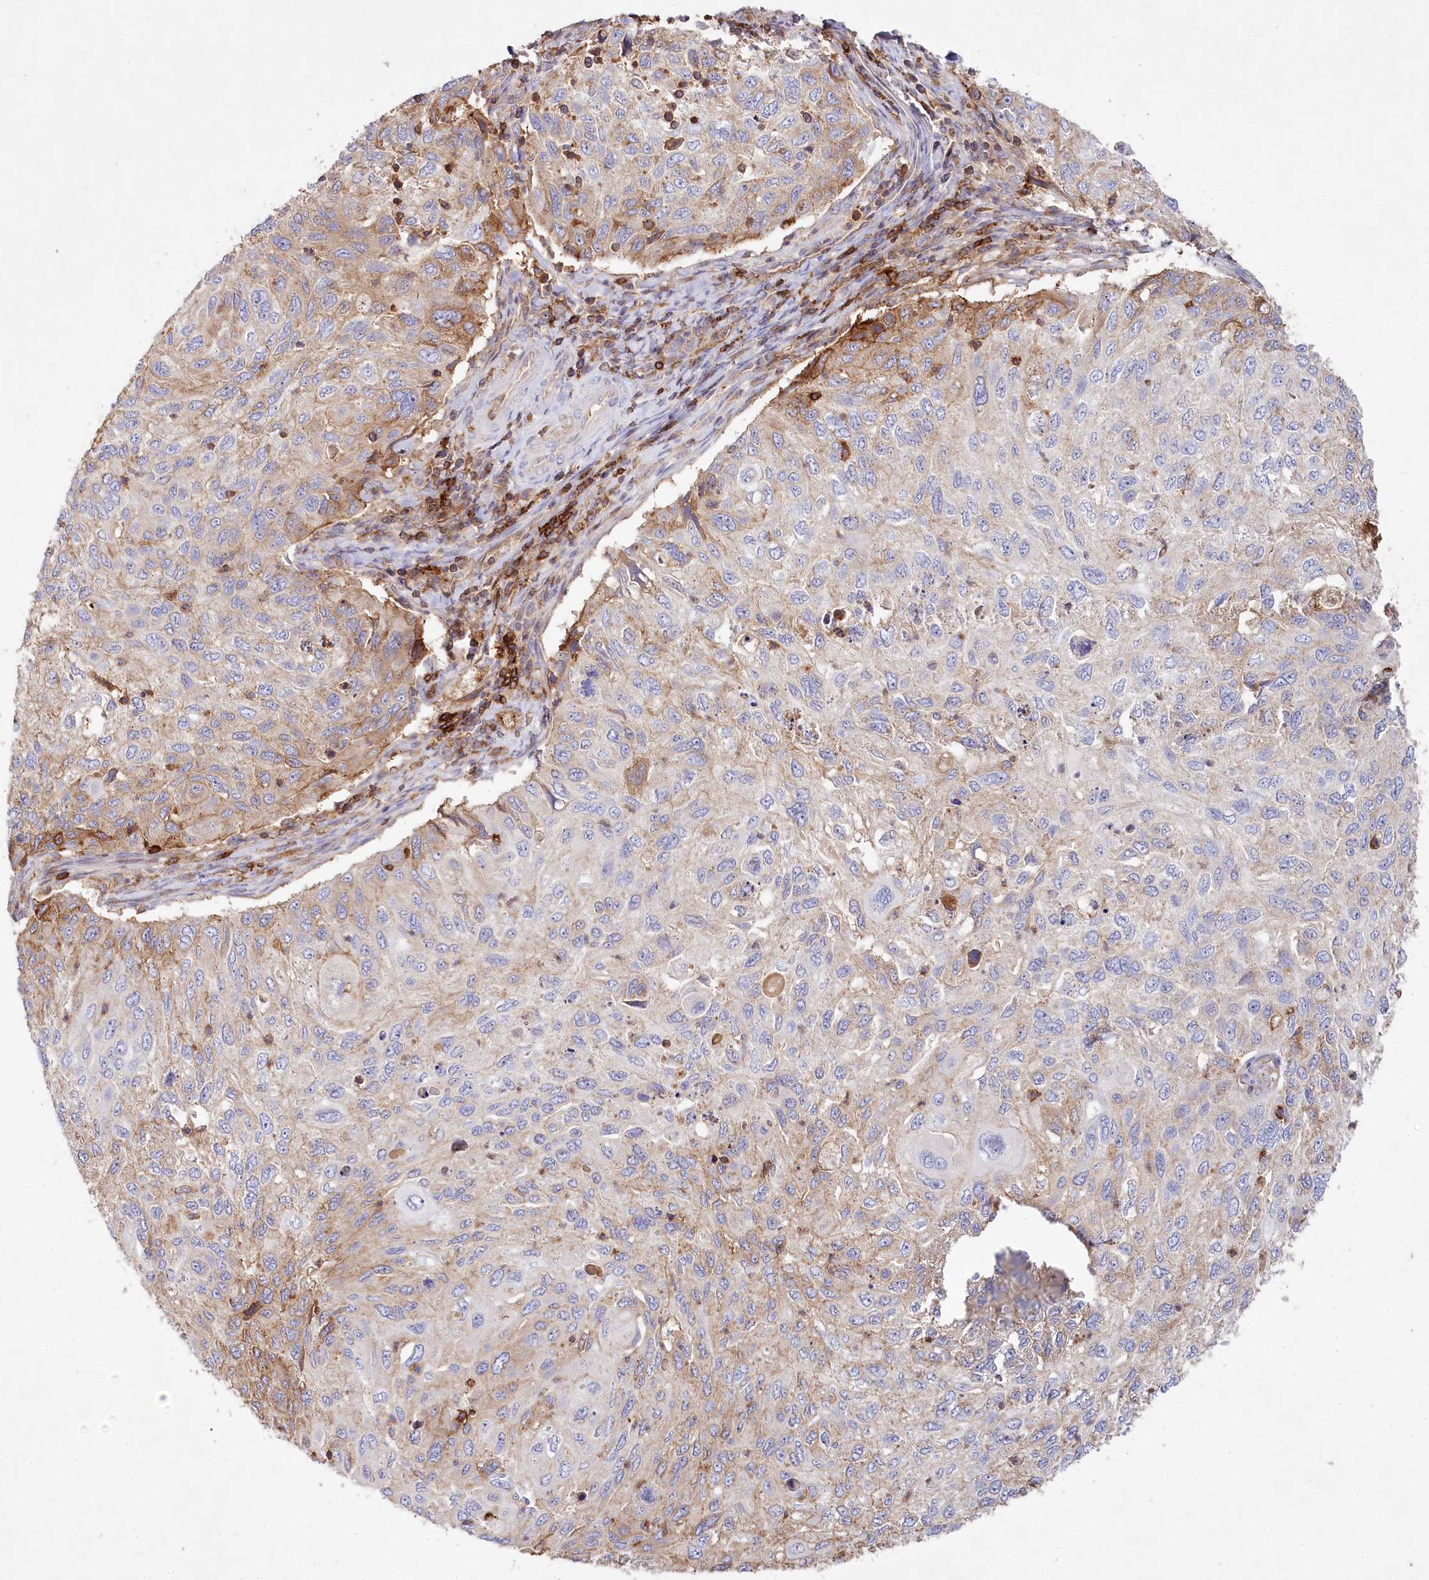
{"staining": {"intensity": "moderate", "quantity": "25%-75%", "location": "cytoplasmic/membranous"}, "tissue": "cervical cancer", "cell_type": "Tumor cells", "image_type": "cancer", "snomed": [{"axis": "morphology", "description": "Squamous cell carcinoma, NOS"}, {"axis": "topography", "description": "Cervix"}], "caption": "A brown stain highlights moderate cytoplasmic/membranous expression of a protein in human cervical squamous cell carcinoma tumor cells.", "gene": "RBP5", "patient": {"sex": "female", "age": 70}}